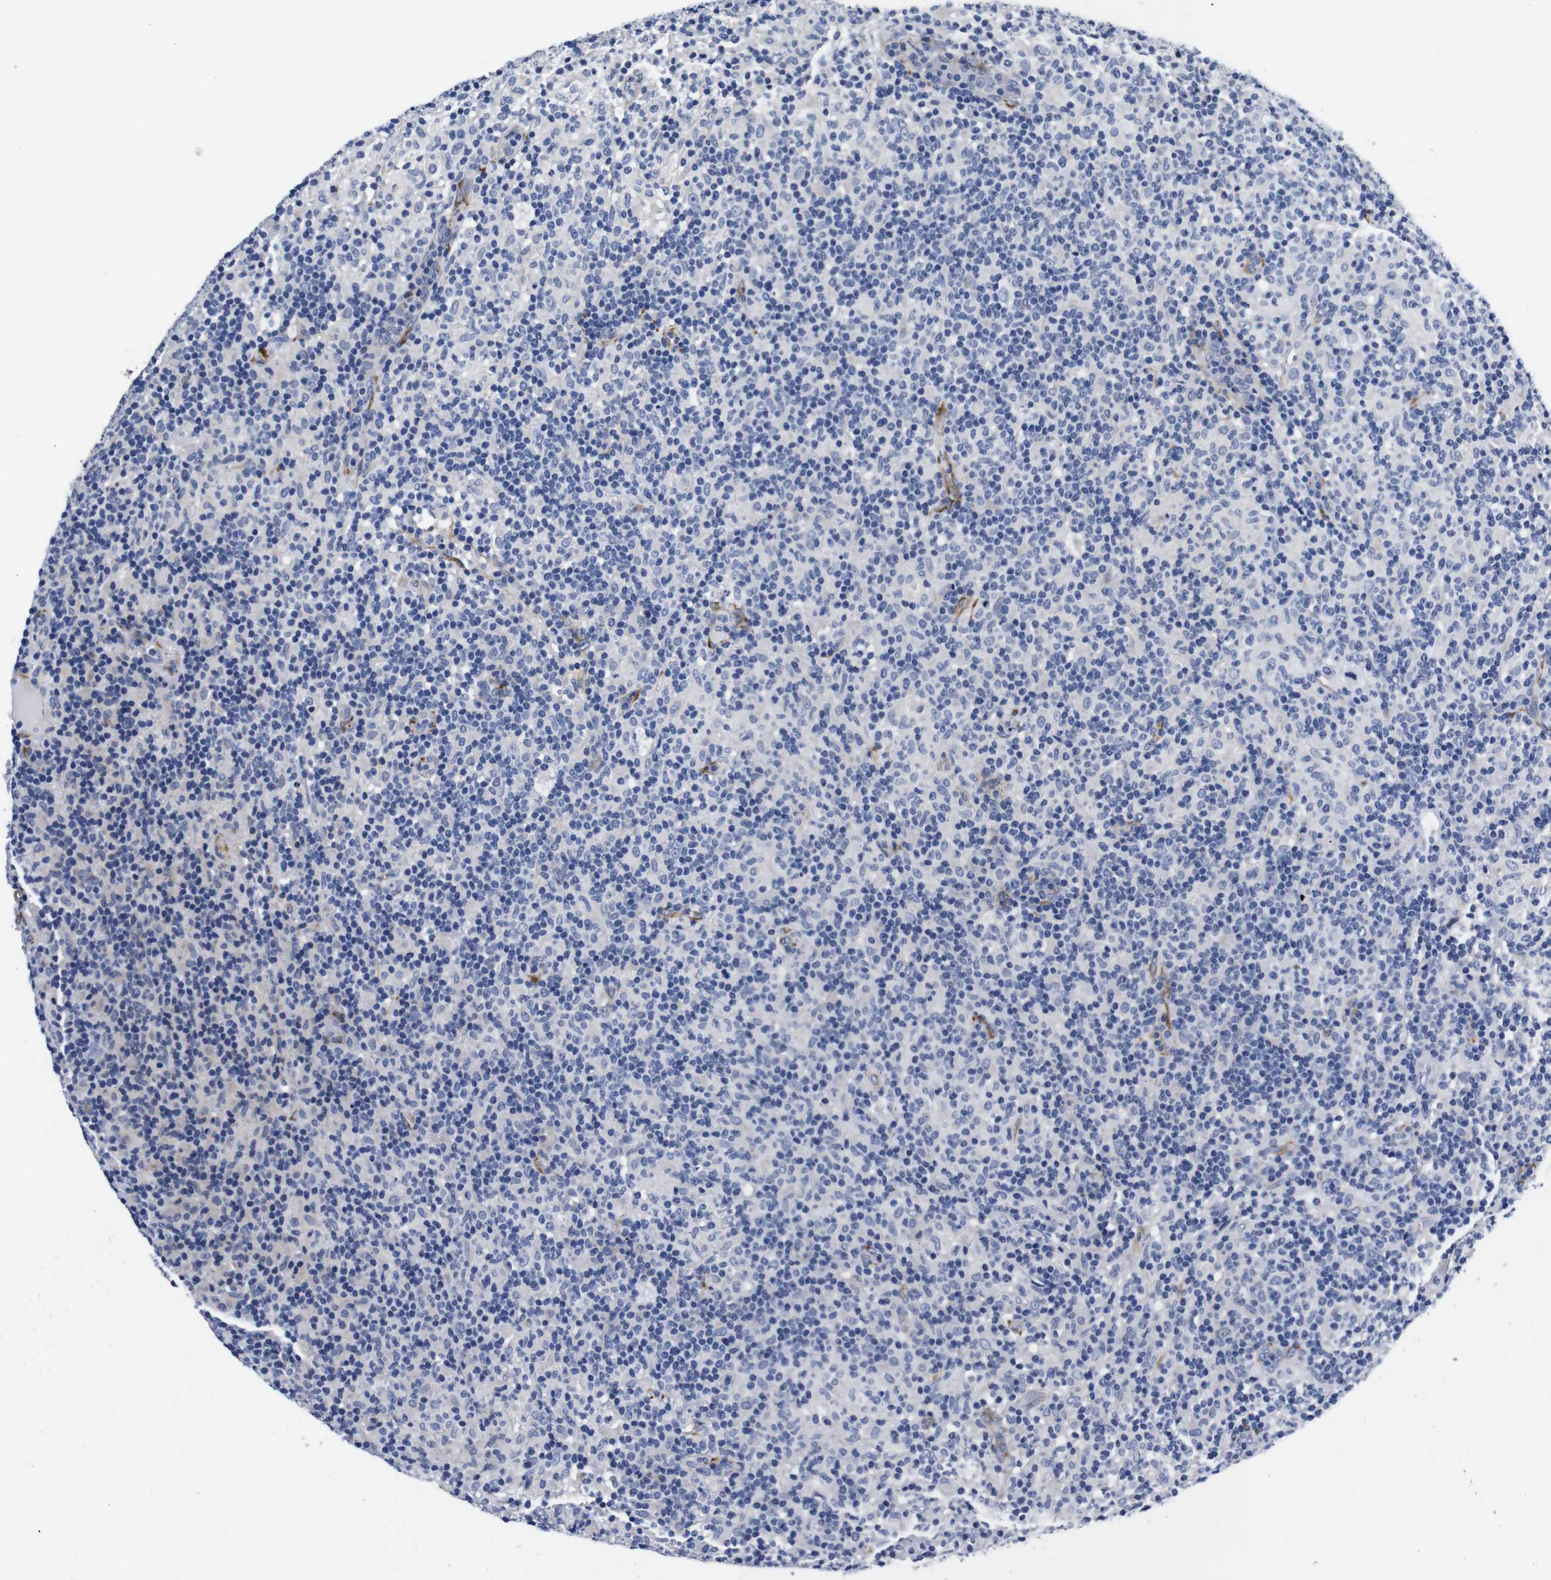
{"staining": {"intensity": "negative", "quantity": "none", "location": "none"}, "tissue": "lymphoma", "cell_type": "Tumor cells", "image_type": "cancer", "snomed": [{"axis": "morphology", "description": "Hodgkin's disease, NOS"}, {"axis": "topography", "description": "Lymph node"}], "caption": "This is an IHC photomicrograph of lymphoma. There is no staining in tumor cells.", "gene": "LRIG1", "patient": {"sex": "male", "age": 70}}